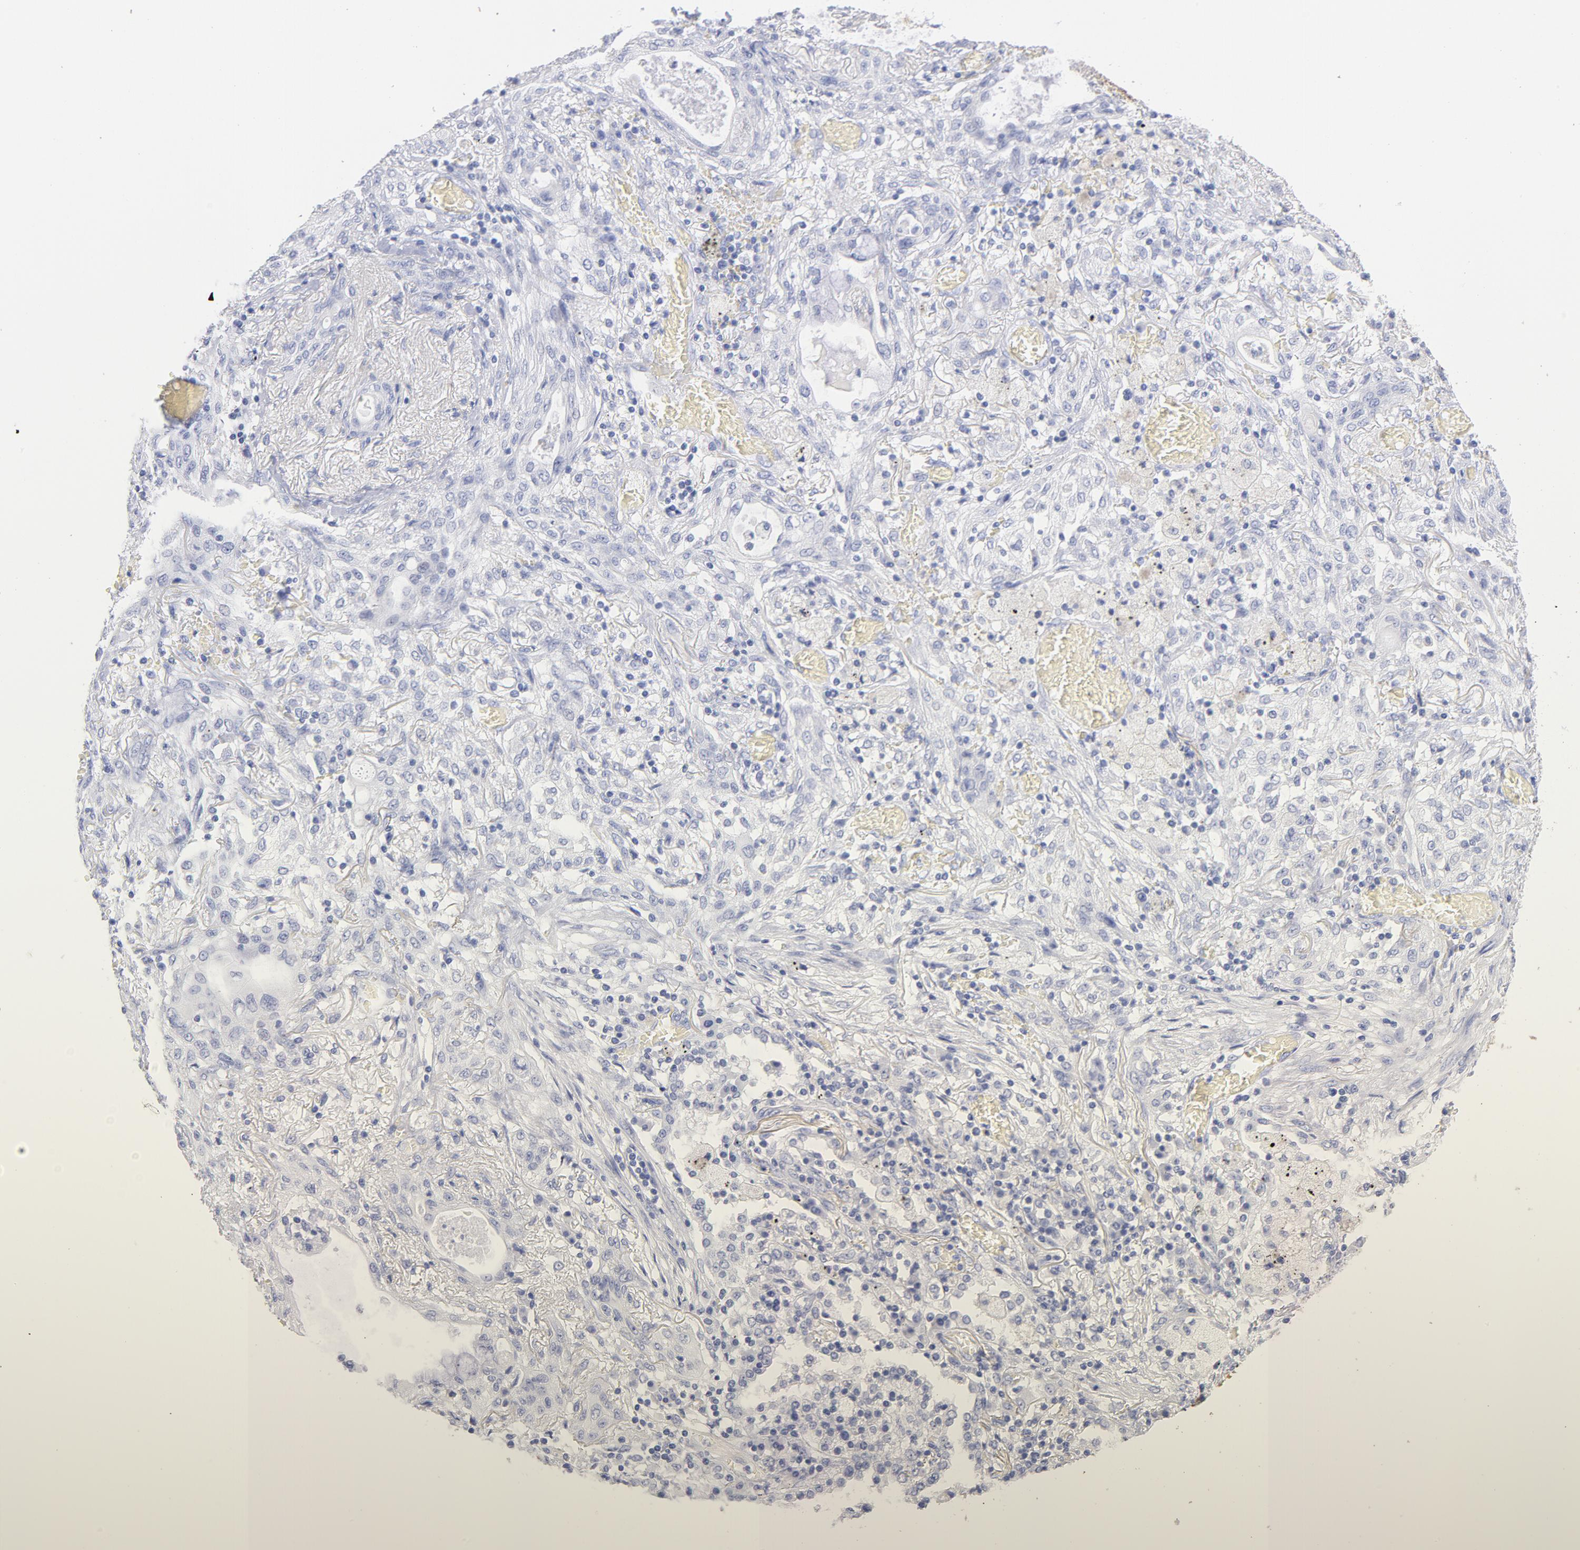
{"staining": {"intensity": "negative", "quantity": "none", "location": "none"}, "tissue": "lung cancer", "cell_type": "Tumor cells", "image_type": "cancer", "snomed": [{"axis": "morphology", "description": "Squamous cell carcinoma, NOS"}, {"axis": "topography", "description": "Lung"}], "caption": "Immunohistochemistry (IHC) histopathology image of lung cancer stained for a protein (brown), which demonstrates no positivity in tumor cells.", "gene": "SCGN", "patient": {"sex": "female", "age": 47}}